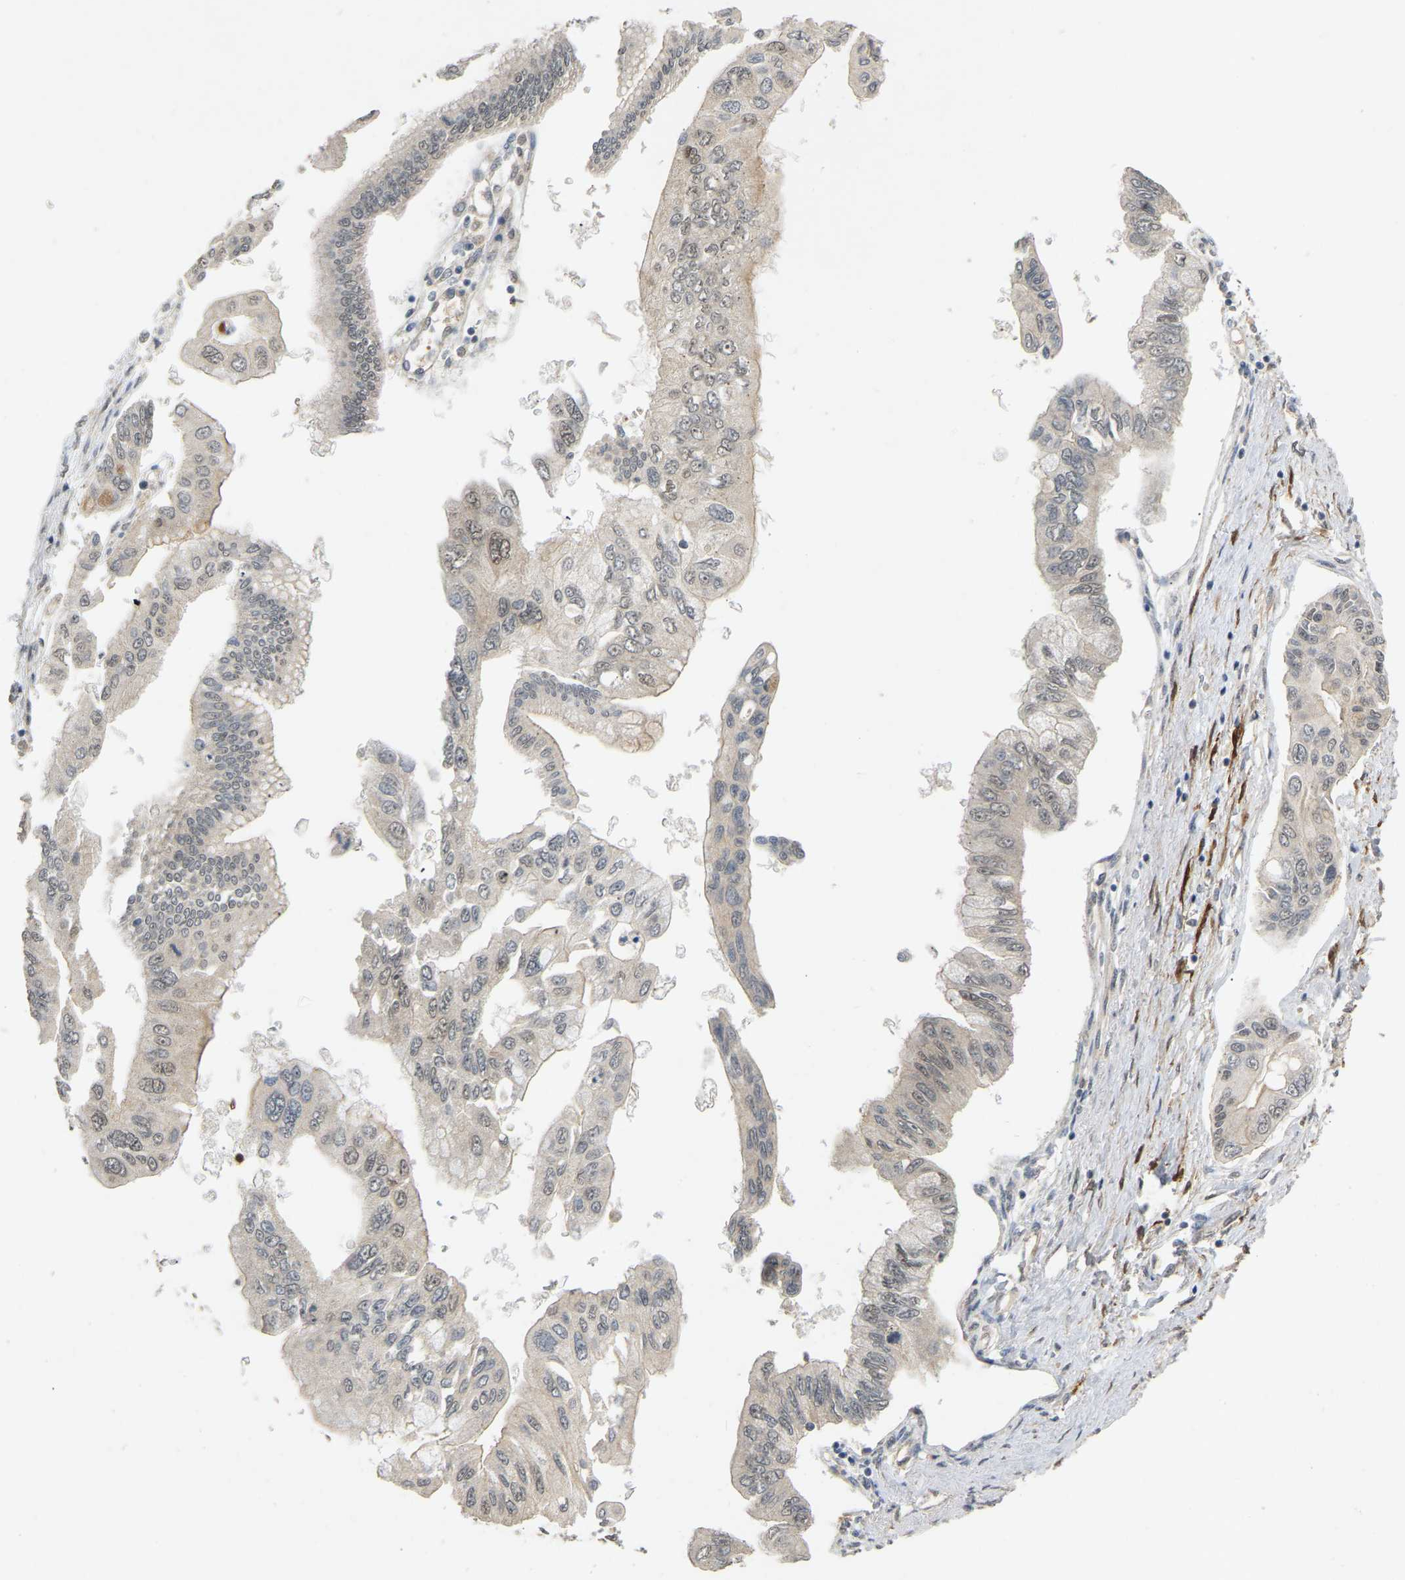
{"staining": {"intensity": "weak", "quantity": "<25%", "location": "nuclear"}, "tissue": "pancreatic cancer", "cell_type": "Tumor cells", "image_type": "cancer", "snomed": [{"axis": "morphology", "description": "Adenocarcinoma, NOS"}, {"axis": "topography", "description": "Pancreas"}], "caption": "Immunohistochemistry histopathology image of neoplastic tissue: pancreatic cancer (adenocarcinoma) stained with DAB shows no significant protein positivity in tumor cells. Brightfield microscopy of immunohistochemistry stained with DAB (3,3'-diaminobenzidine) (brown) and hematoxylin (blue), captured at high magnification.", "gene": "LIMK2", "patient": {"sex": "female", "age": 77}}